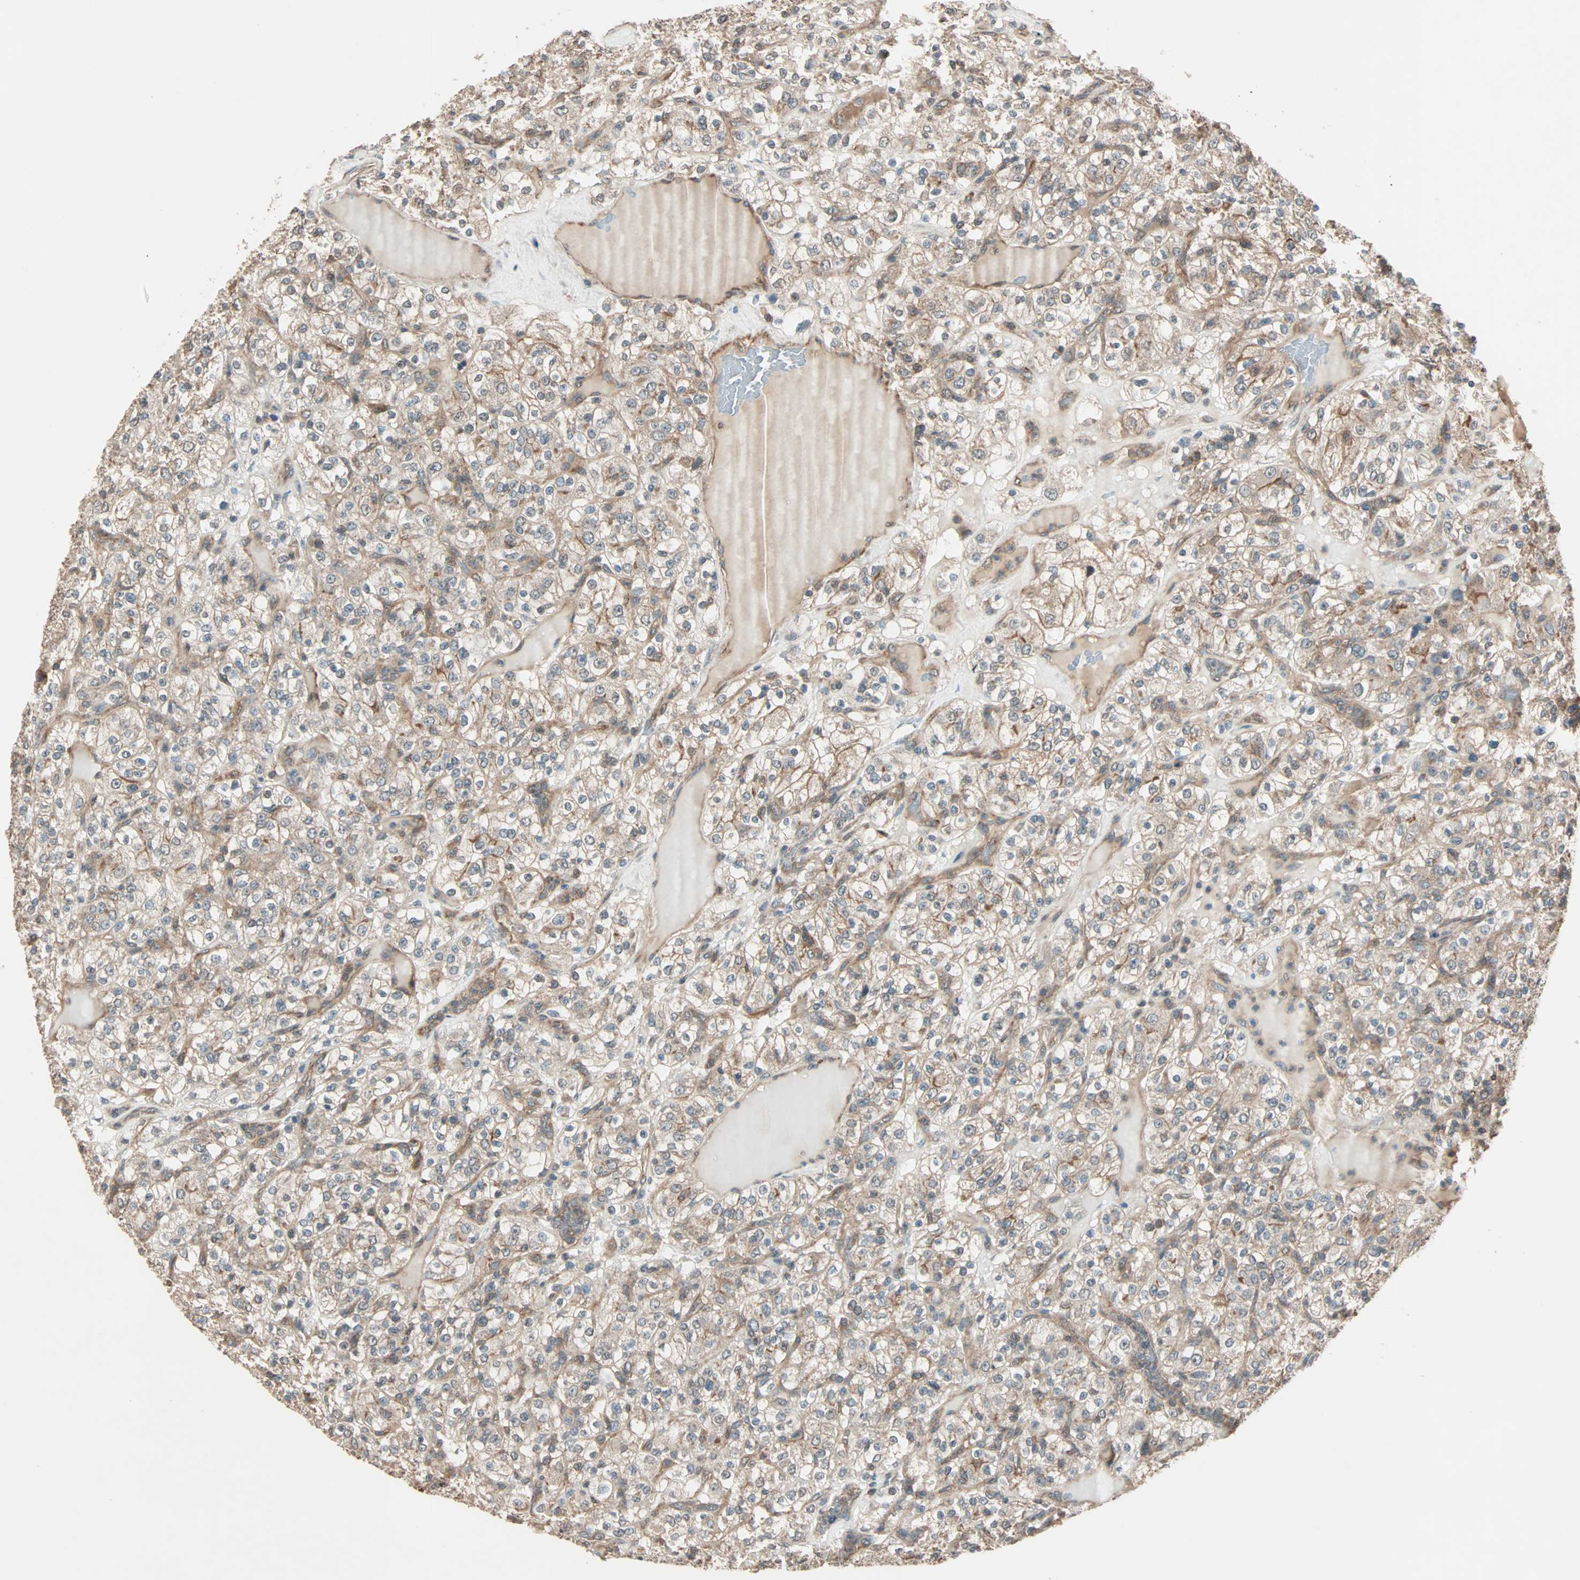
{"staining": {"intensity": "weak", "quantity": ">75%", "location": "cytoplasmic/membranous"}, "tissue": "renal cancer", "cell_type": "Tumor cells", "image_type": "cancer", "snomed": [{"axis": "morphology", "description": "Normal tissue, NOS"}, {"axis": "morphology", "description": "Adenocarcinoma, NOS"}, {"axis": "topography", "description": "Kidney"}], "caption": "Renal cancer (adenocarcinoma) stained for a protein (brown) demonstrates weak cytoplasmic/membranous positive positivity in about >75% of tumor cells.", "gene": "MAP3K21", "patient": {"sex": "female", "age": 72}}